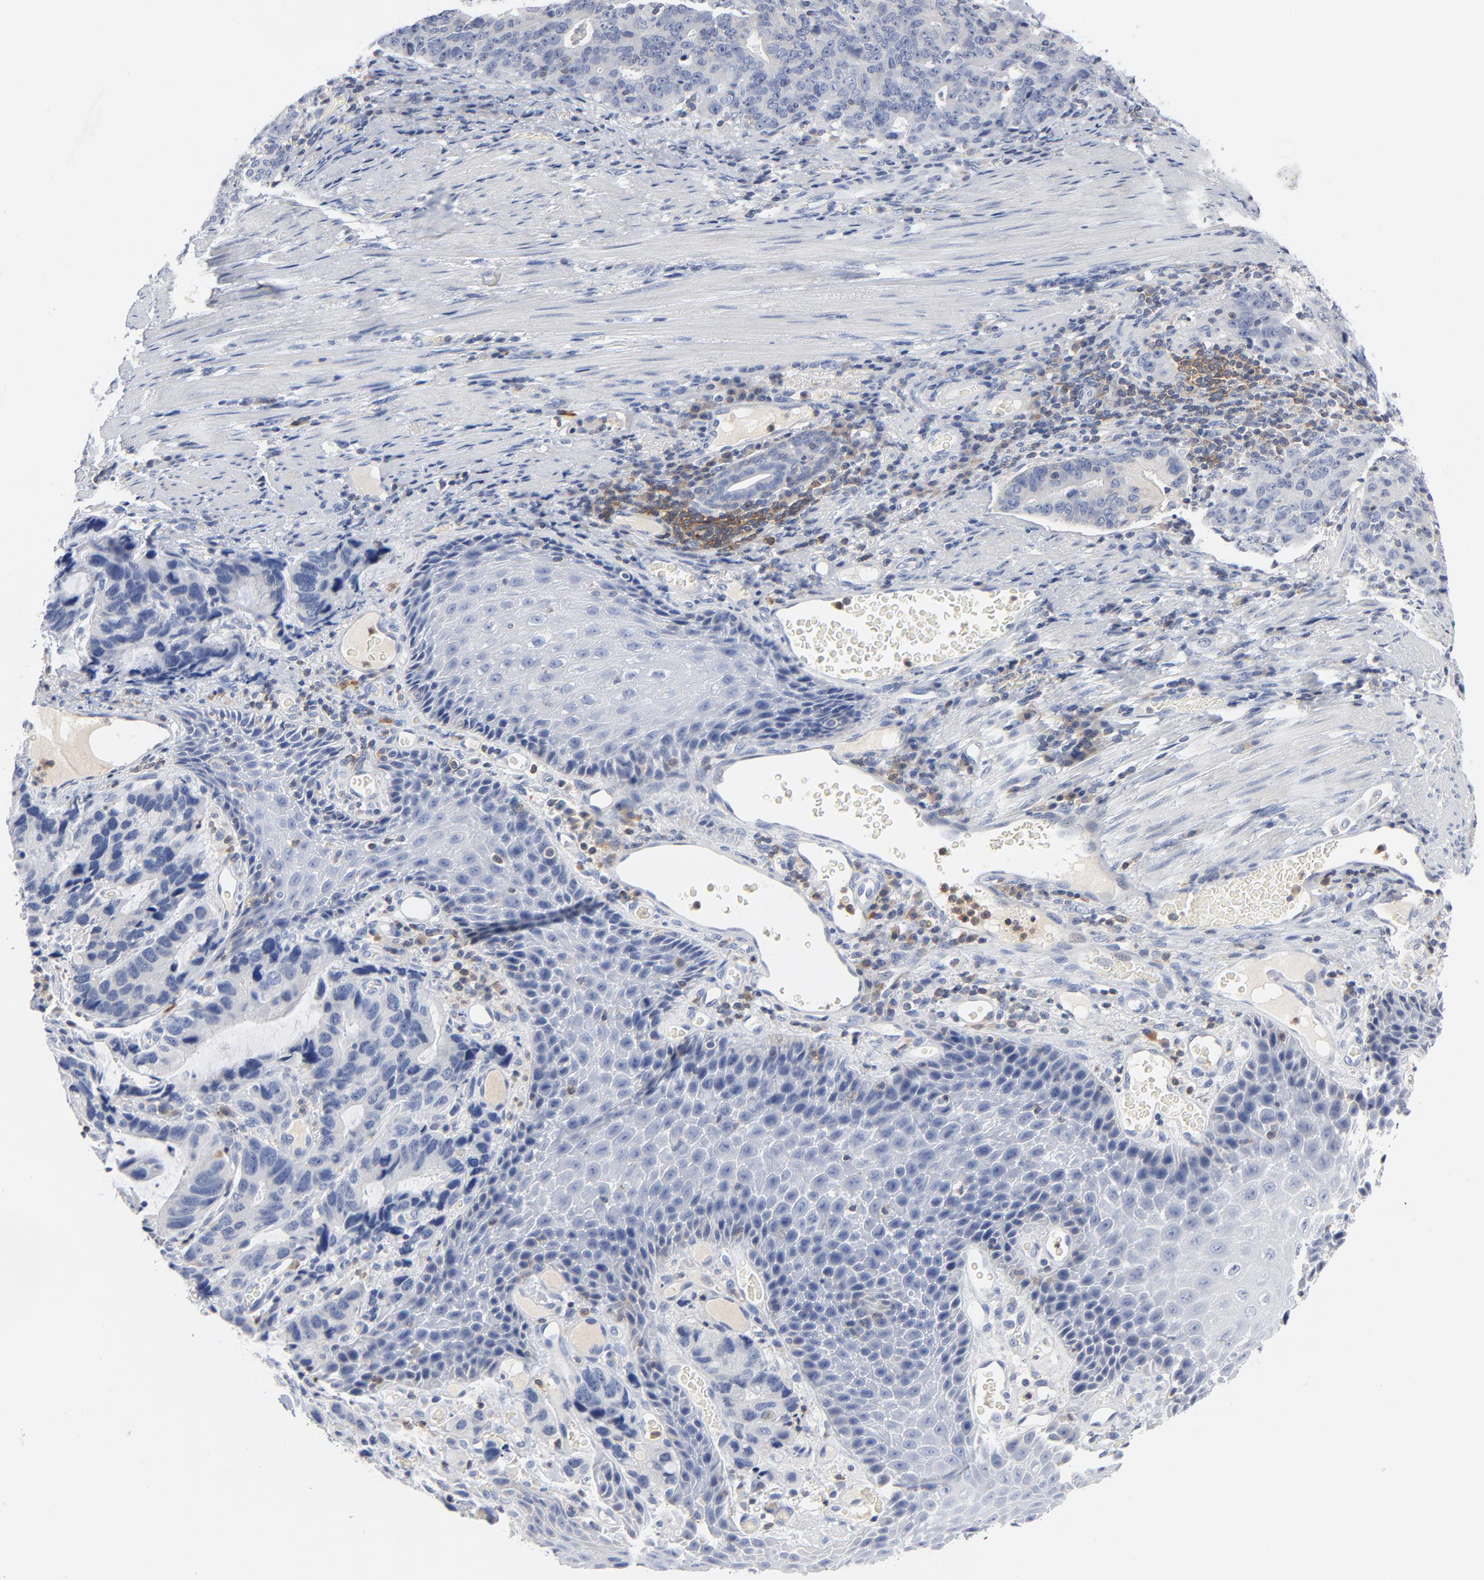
{"staining": {"intensity": "negative", "quantity": "none", "location": "none"}, "tissue": "stomach cancer", "cell_type": "Tumor cells", "image_type": "cancer", "snomed": [{"axis": "morphology", "description": "Adenocarcinoma, NOS"}, {"axis": "topography", "description": "Esophagus"}, {"axis": "topography", "description": "Stomach"}], "caption": "Stomach cancer (adenocarcinoma) was stained to show a protein in brown. There is no significant expression in tumor cells.", "gene": "PTK2B", "patient": {"sex": "male", "age": 74}}